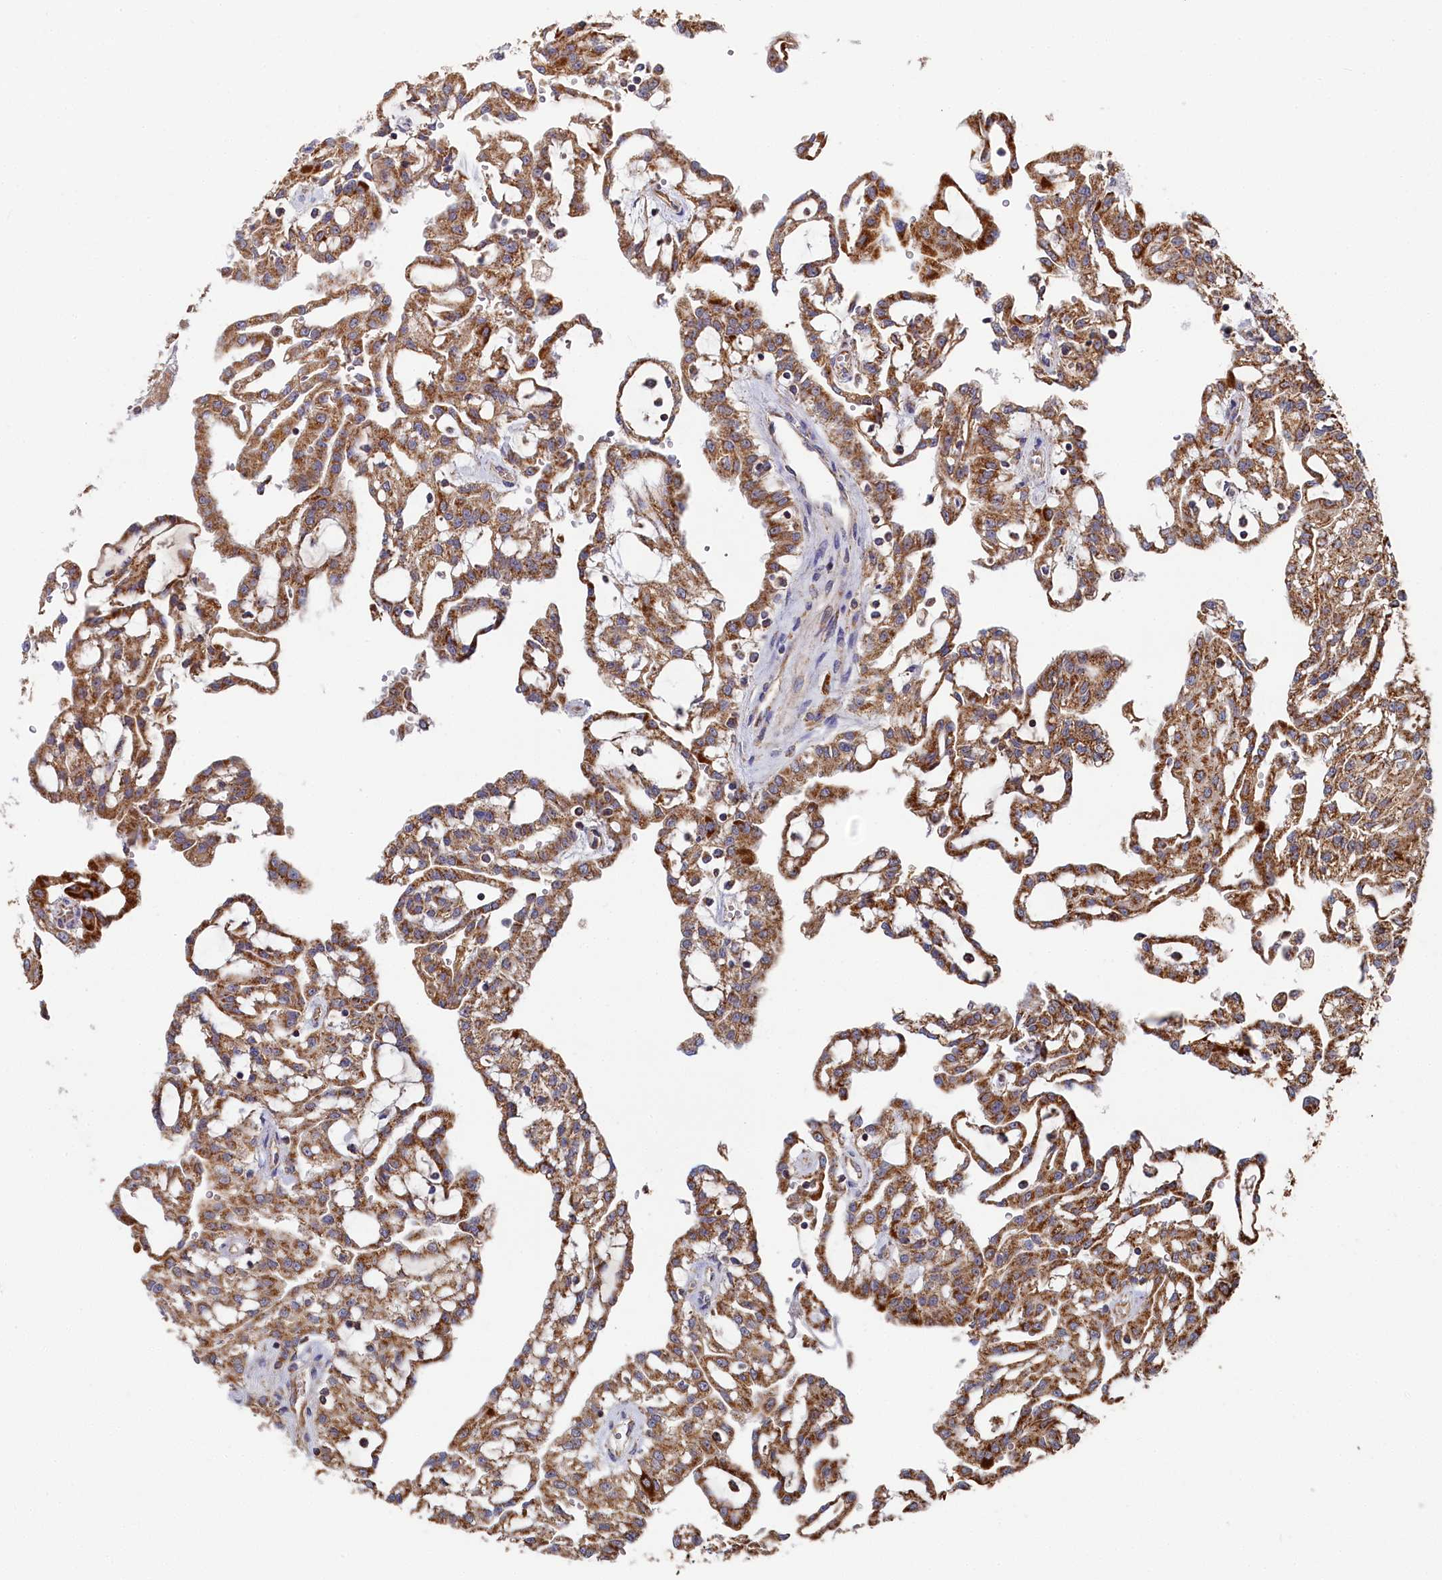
{"staining": {"intensity": "moderate", "quantity": ">75%", "location": "cytoplasmic/membranous"}, "tissue": "renal cancer", "cell_type": "Tumor cells", "image_type": "cancer", "snomed": [{"axis": "morphology", "description": "Adenocarcinoma, NOS"}, {"axis": "topography", "description": "Kidney"}], "caption": "Moderate cytoplasmic/membranous staining is identified in approximately >75% of tumor cells in renal cancer.", "gene": "HAUS2", "patient": {"sex": "male", "age": 63}}